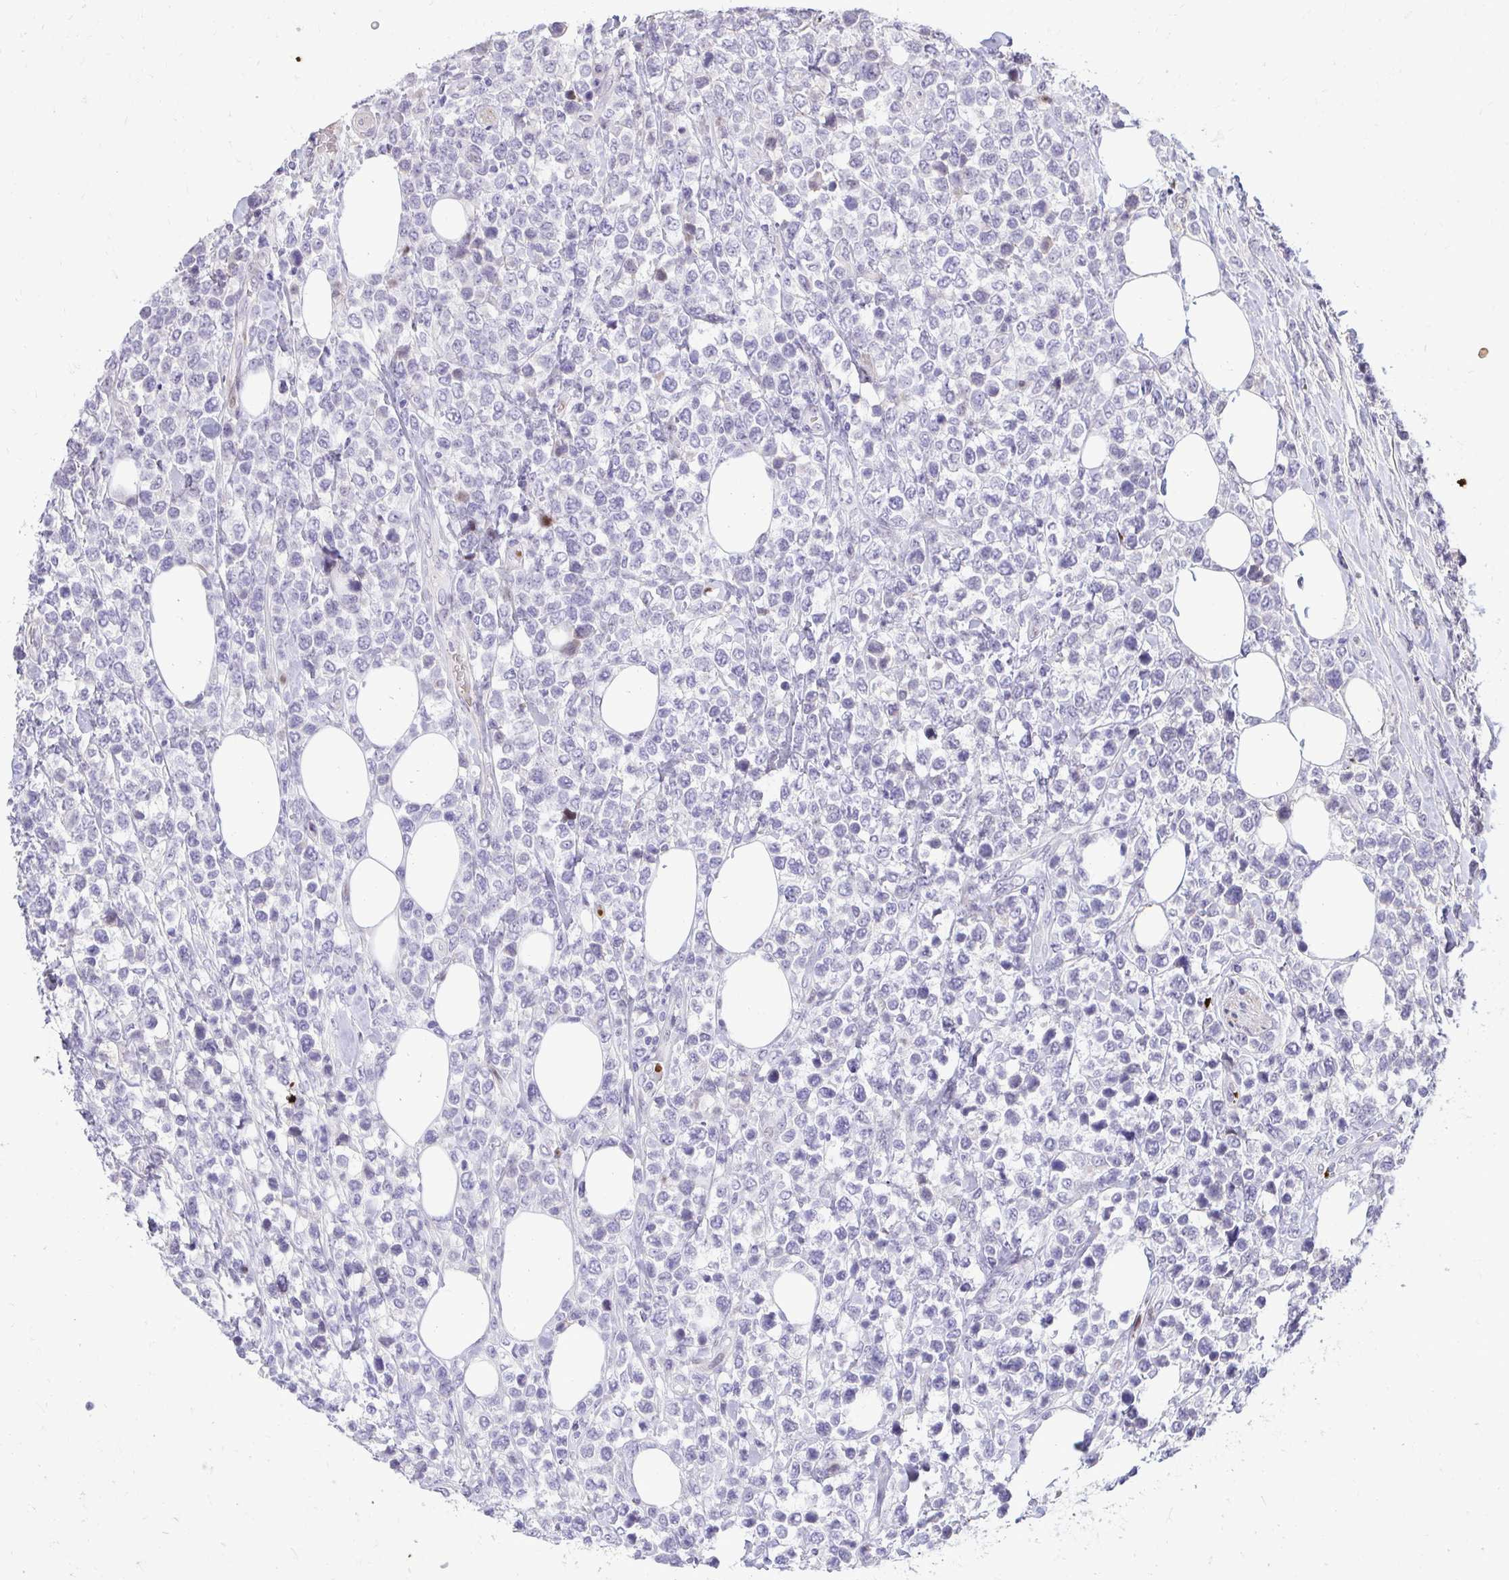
{"staining": {"intensity": "negative", "quantity": "none", "location": "none"}, "tissue": "lymphoma", "cell_type": "Tumor cells", "image_type": "cancer", "snomed": [{"axis": "morphology", "description": "Malignant lymphoma, non-Hodgkin's type, High grade"}, {"axis": "topography", "description": "Soft tissue"}], "caption": "Immunohistochemical staining of human lymphoma displays no significant positivity in tumor cells.", "gene": "DLX4", "patient": {"sex": "female", "age": 56}}